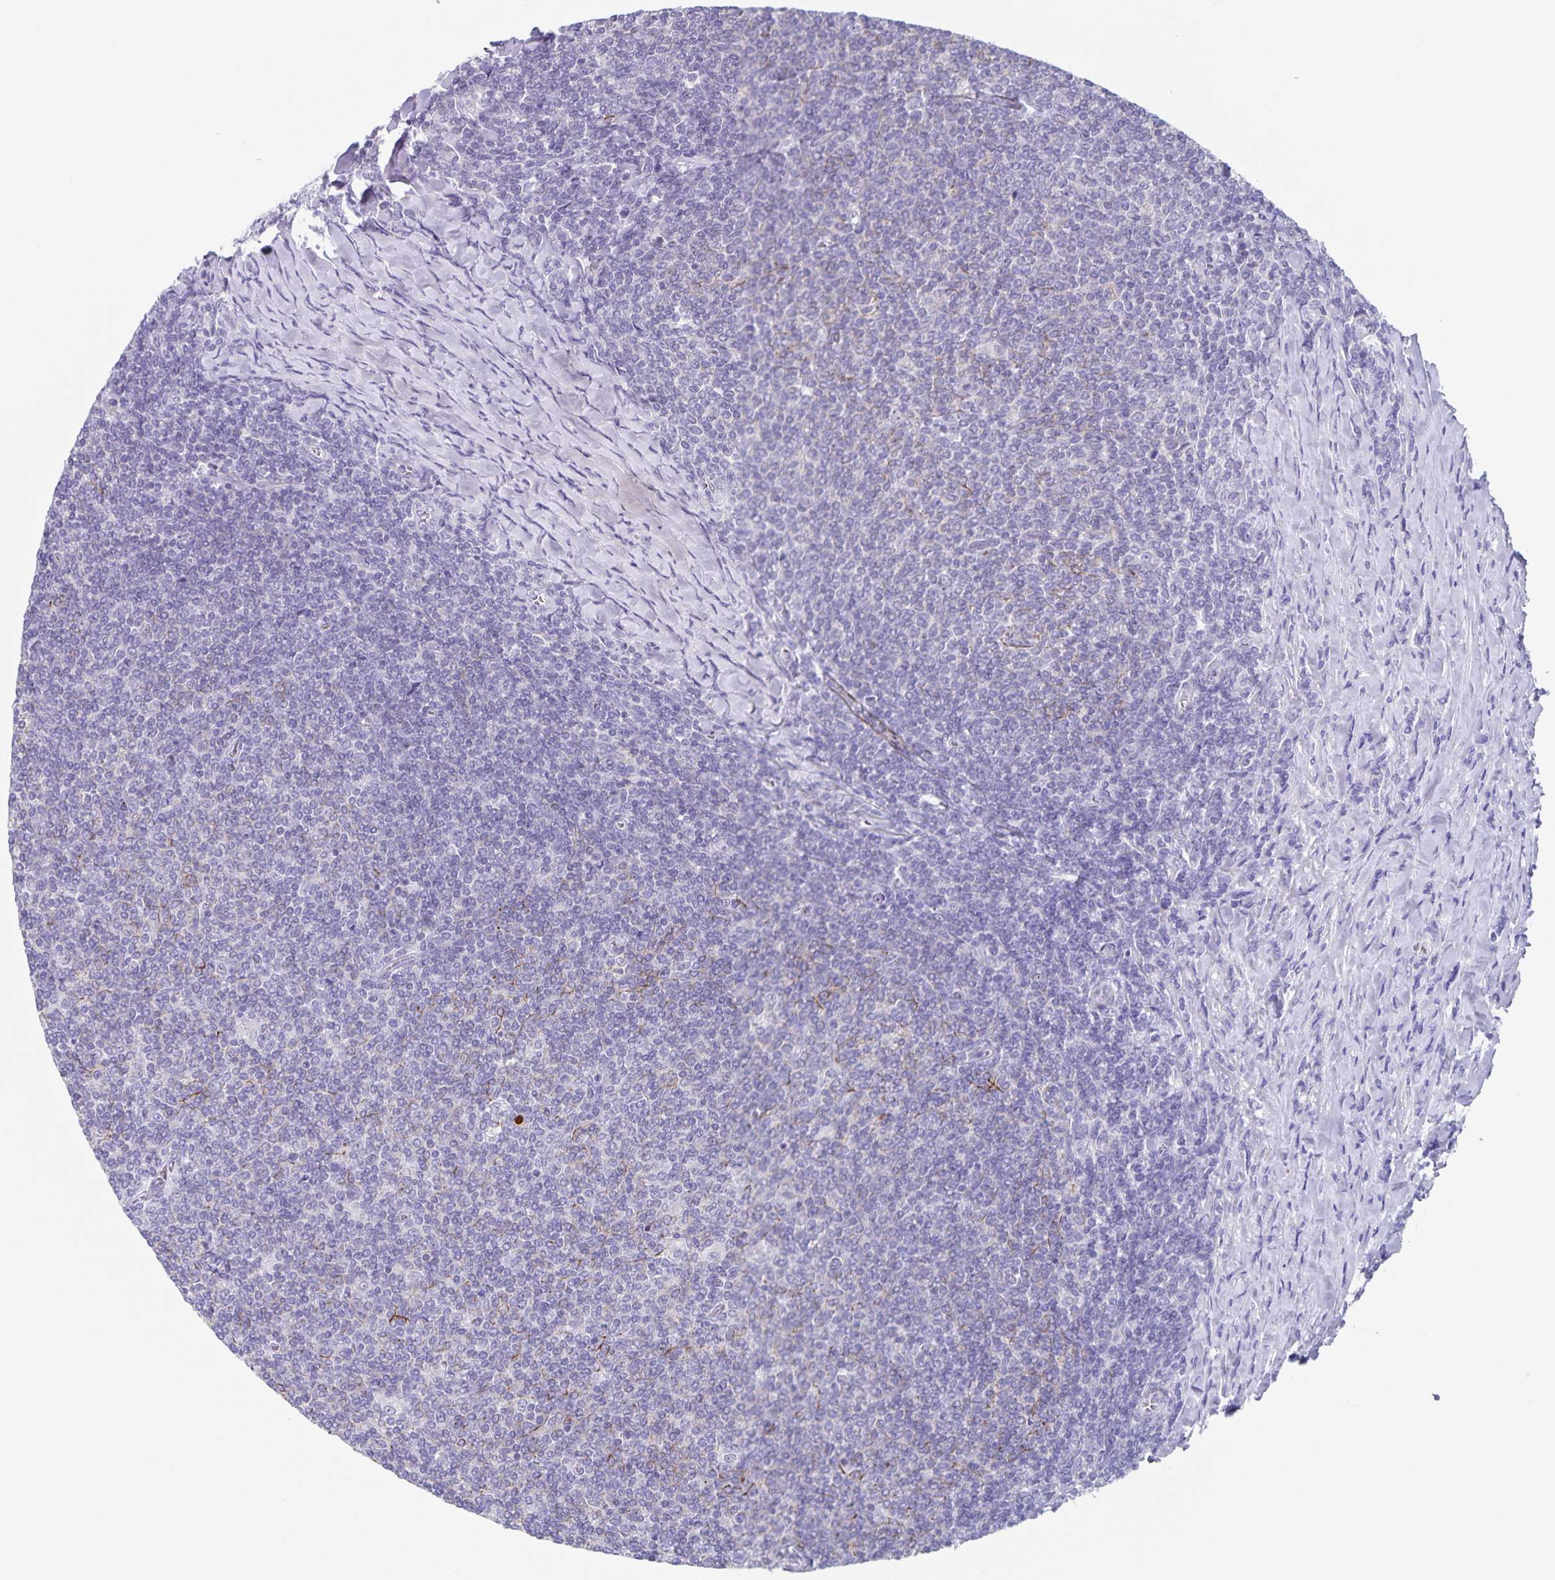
{"staining": {"intensity": "negative", "quantity": "none", "location": "none"}, "tissue": "lymphoma", "cell_type": "Tumor cells", "image_type": "cancer", "snomed": [{"axis": "morphology", "description": "Malignant lymphoma, non-Hodgkin's type, Low grade"}, {"axis": "topography", "description": "Lymph node"}], "caption": "IHC photomicrograph of neoplastic tissue: lymphoma stained with DAB displays no significant protein staining in tumor cells.", "gene": "SYNM", "patient": {"sex": "male", "age": 52}}